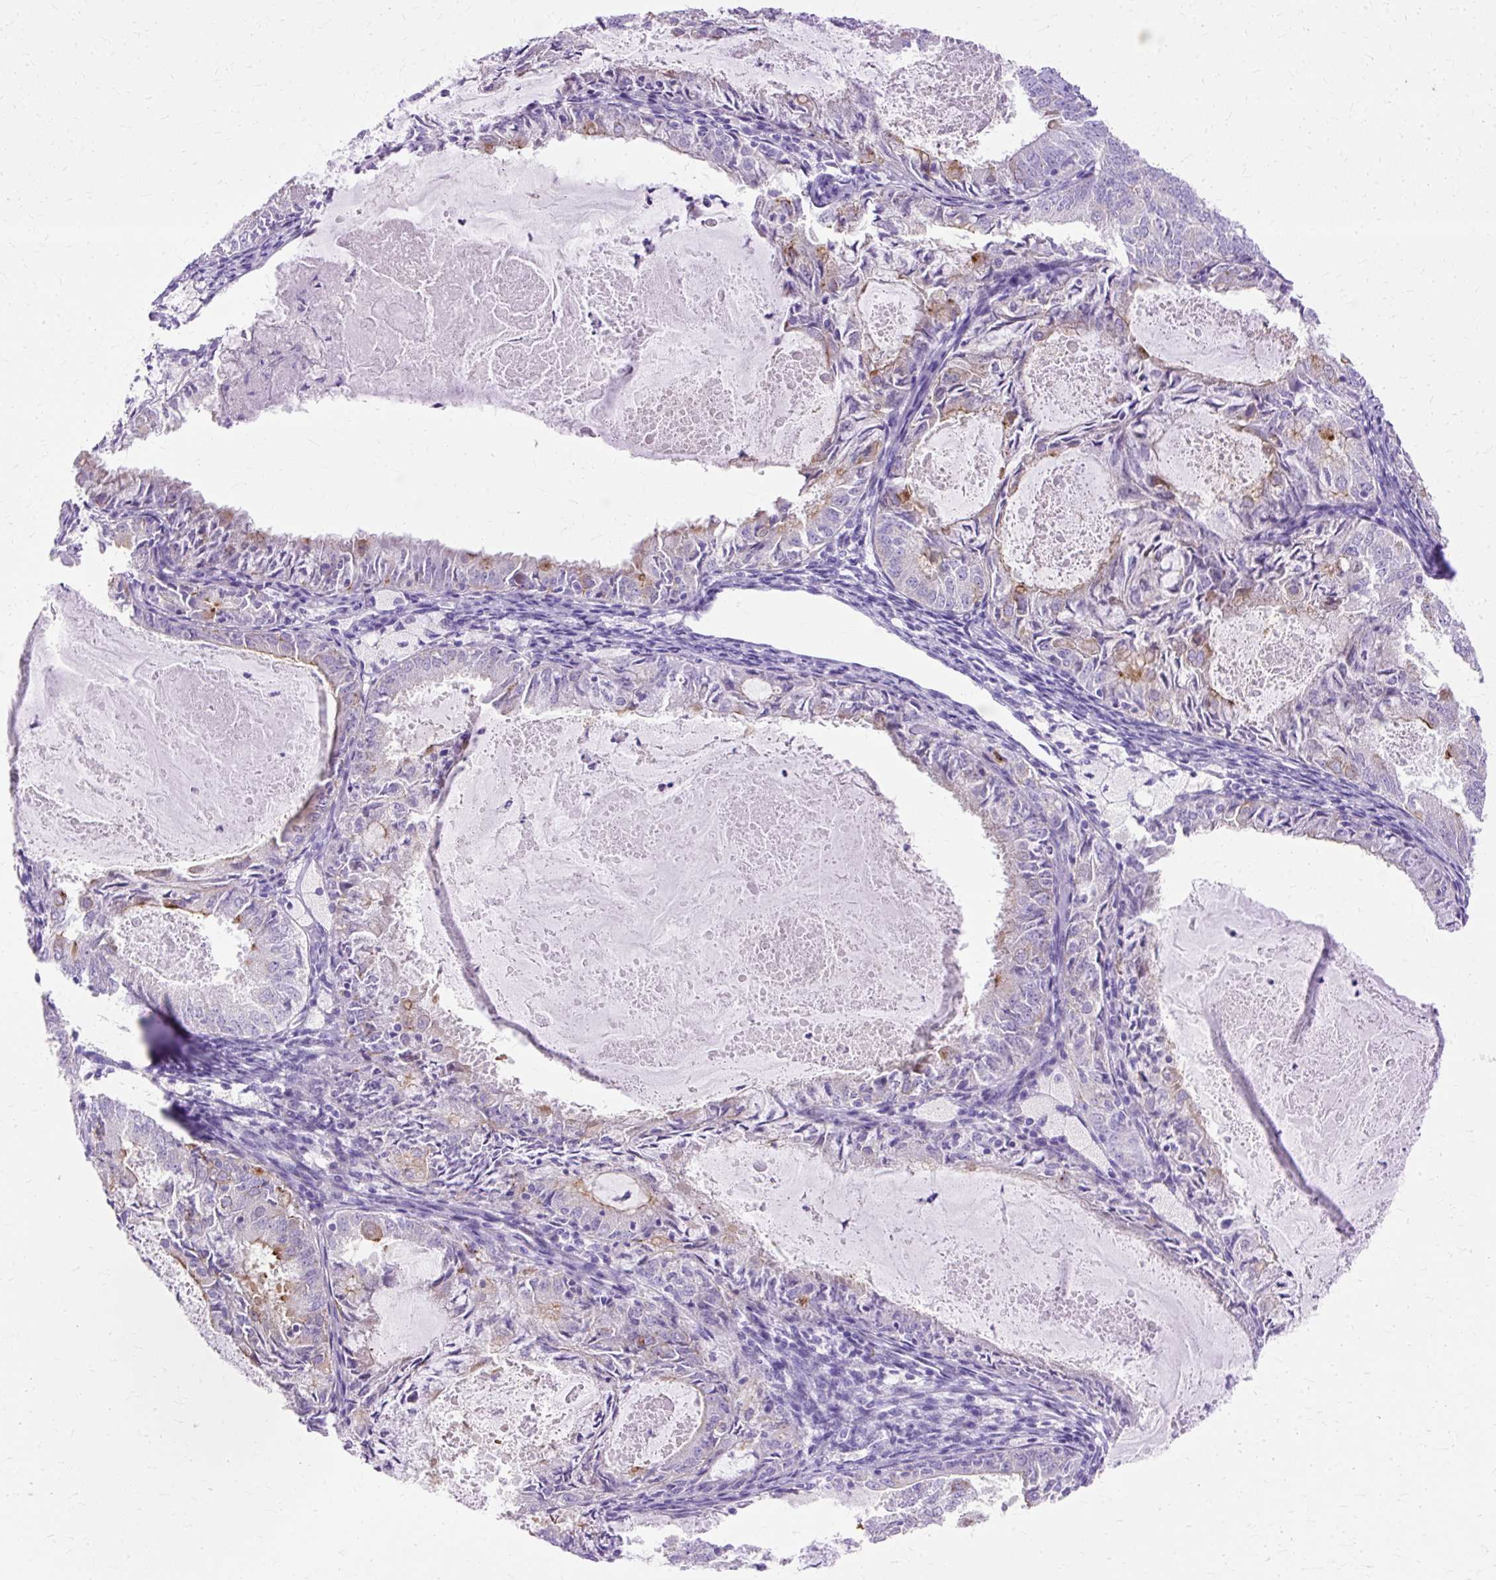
{"staining": {"intensity": "negative", "quantity": "none", "location": "none"}, "tissue": "endometrial cancer", "cell_type": "Tumor cells", "image_type": "cancer", "snomed": [{"axis": "morphology", "description": "Adenocarcinoma, NOS"}, {"axis": "topography", "description": "Endometrium"}], "caption": "Immunohistochemical staining of human endometrial cancer (adenocarcinoma) exhibits no significant staining in tumor cells.", "gene": "MYO6", "patient": {"sex": "female", "age": 57}}